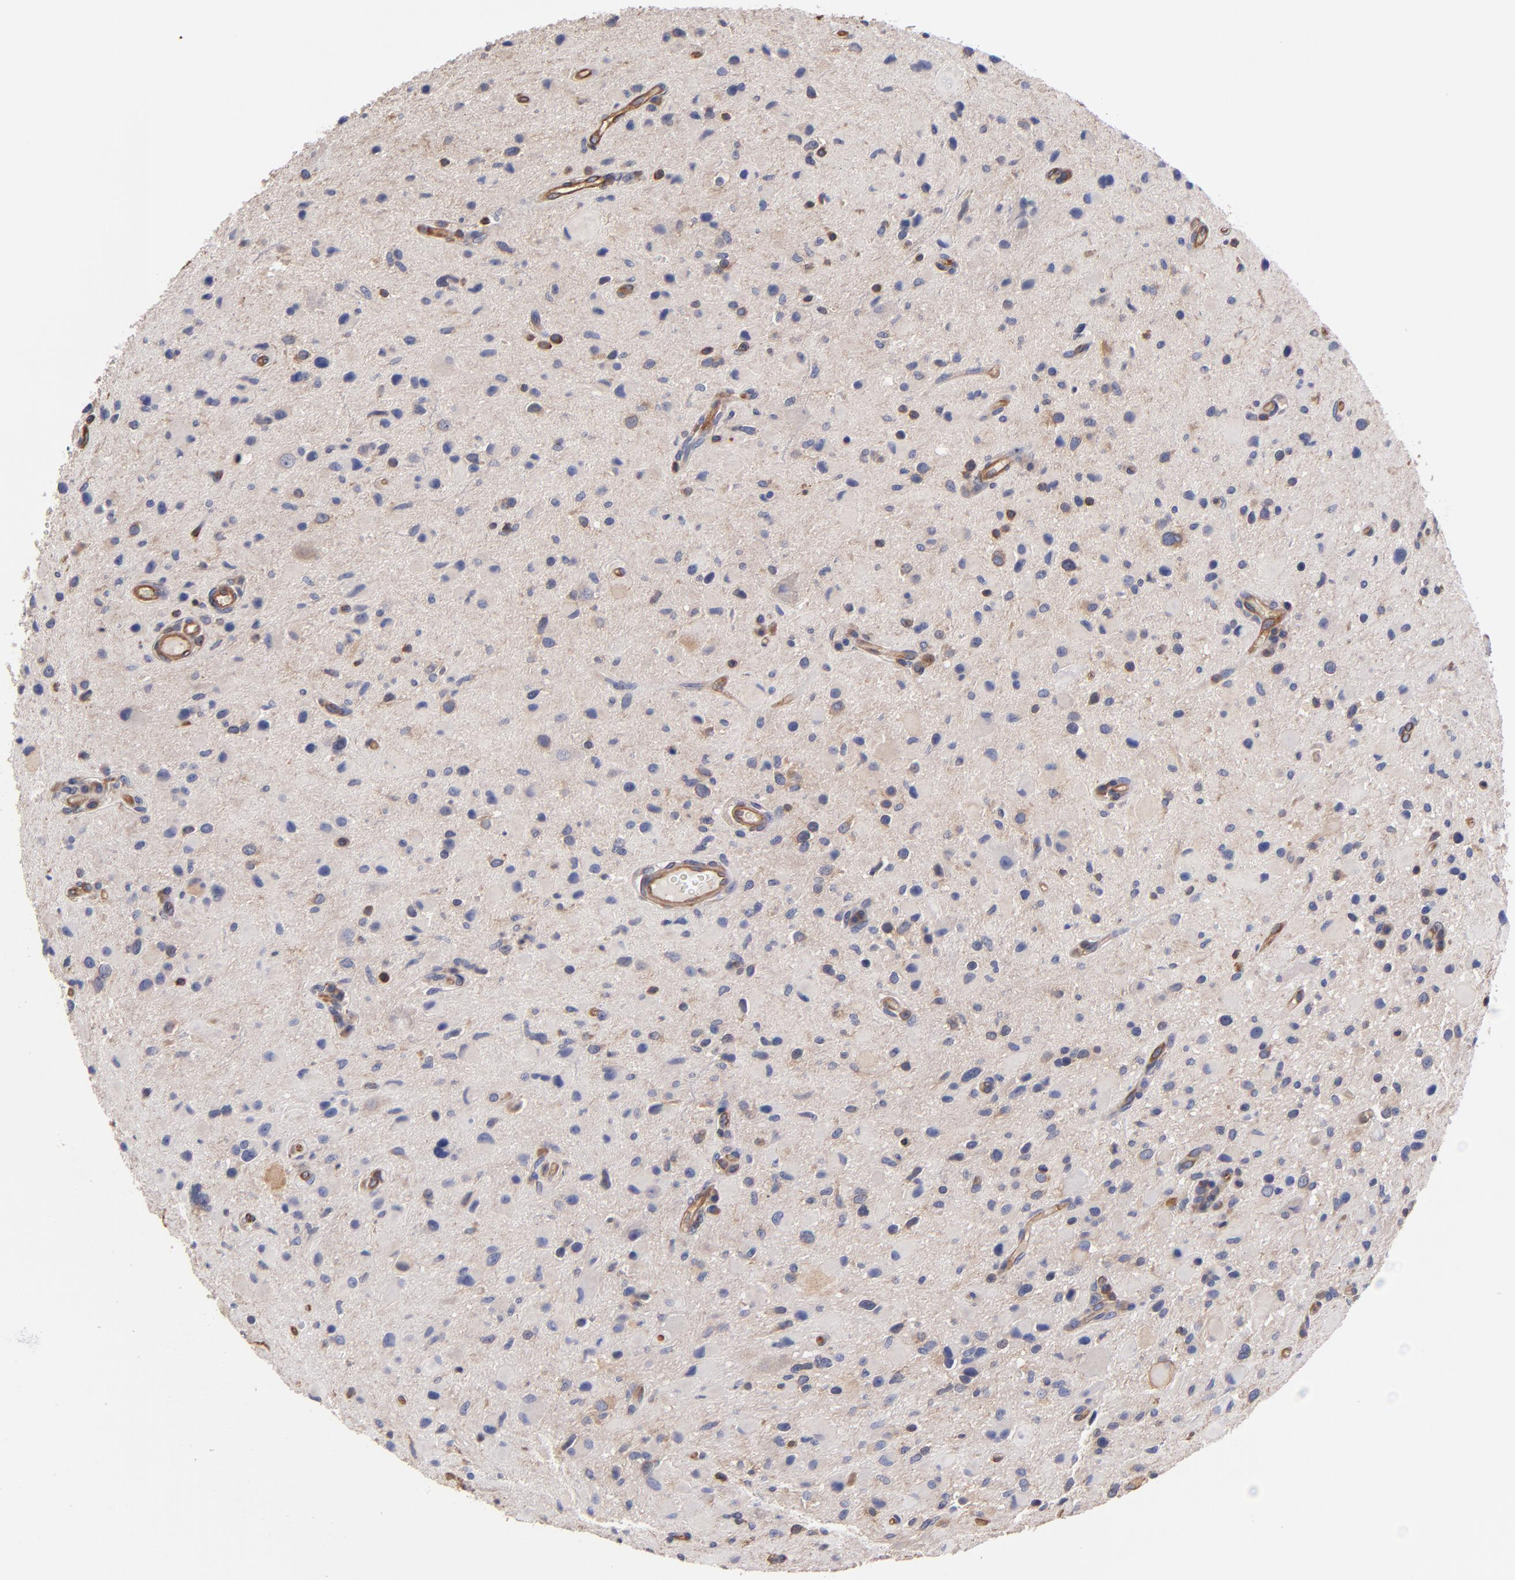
{"staining": {"intensity": "weak", "quantity": "25%-75%", "location": "cytoplasmic/membranous"}, "tissue": "glioma", "cell_type": "Tumor cells", "image_type": "cancer", "snomed": [{"axis": "morphology", "description": "Glioma, malignant, Low grade"}, {"axis": "topography", "description": "Brain"}], "caption": "Glioma stained for a protein (brown) exhibits weak cytoplasmic/membranous positive positivity in about 25%-75% of tumor cells.", "gene": "ESYT2", "patient": {"sex": "female", "age": 32}}